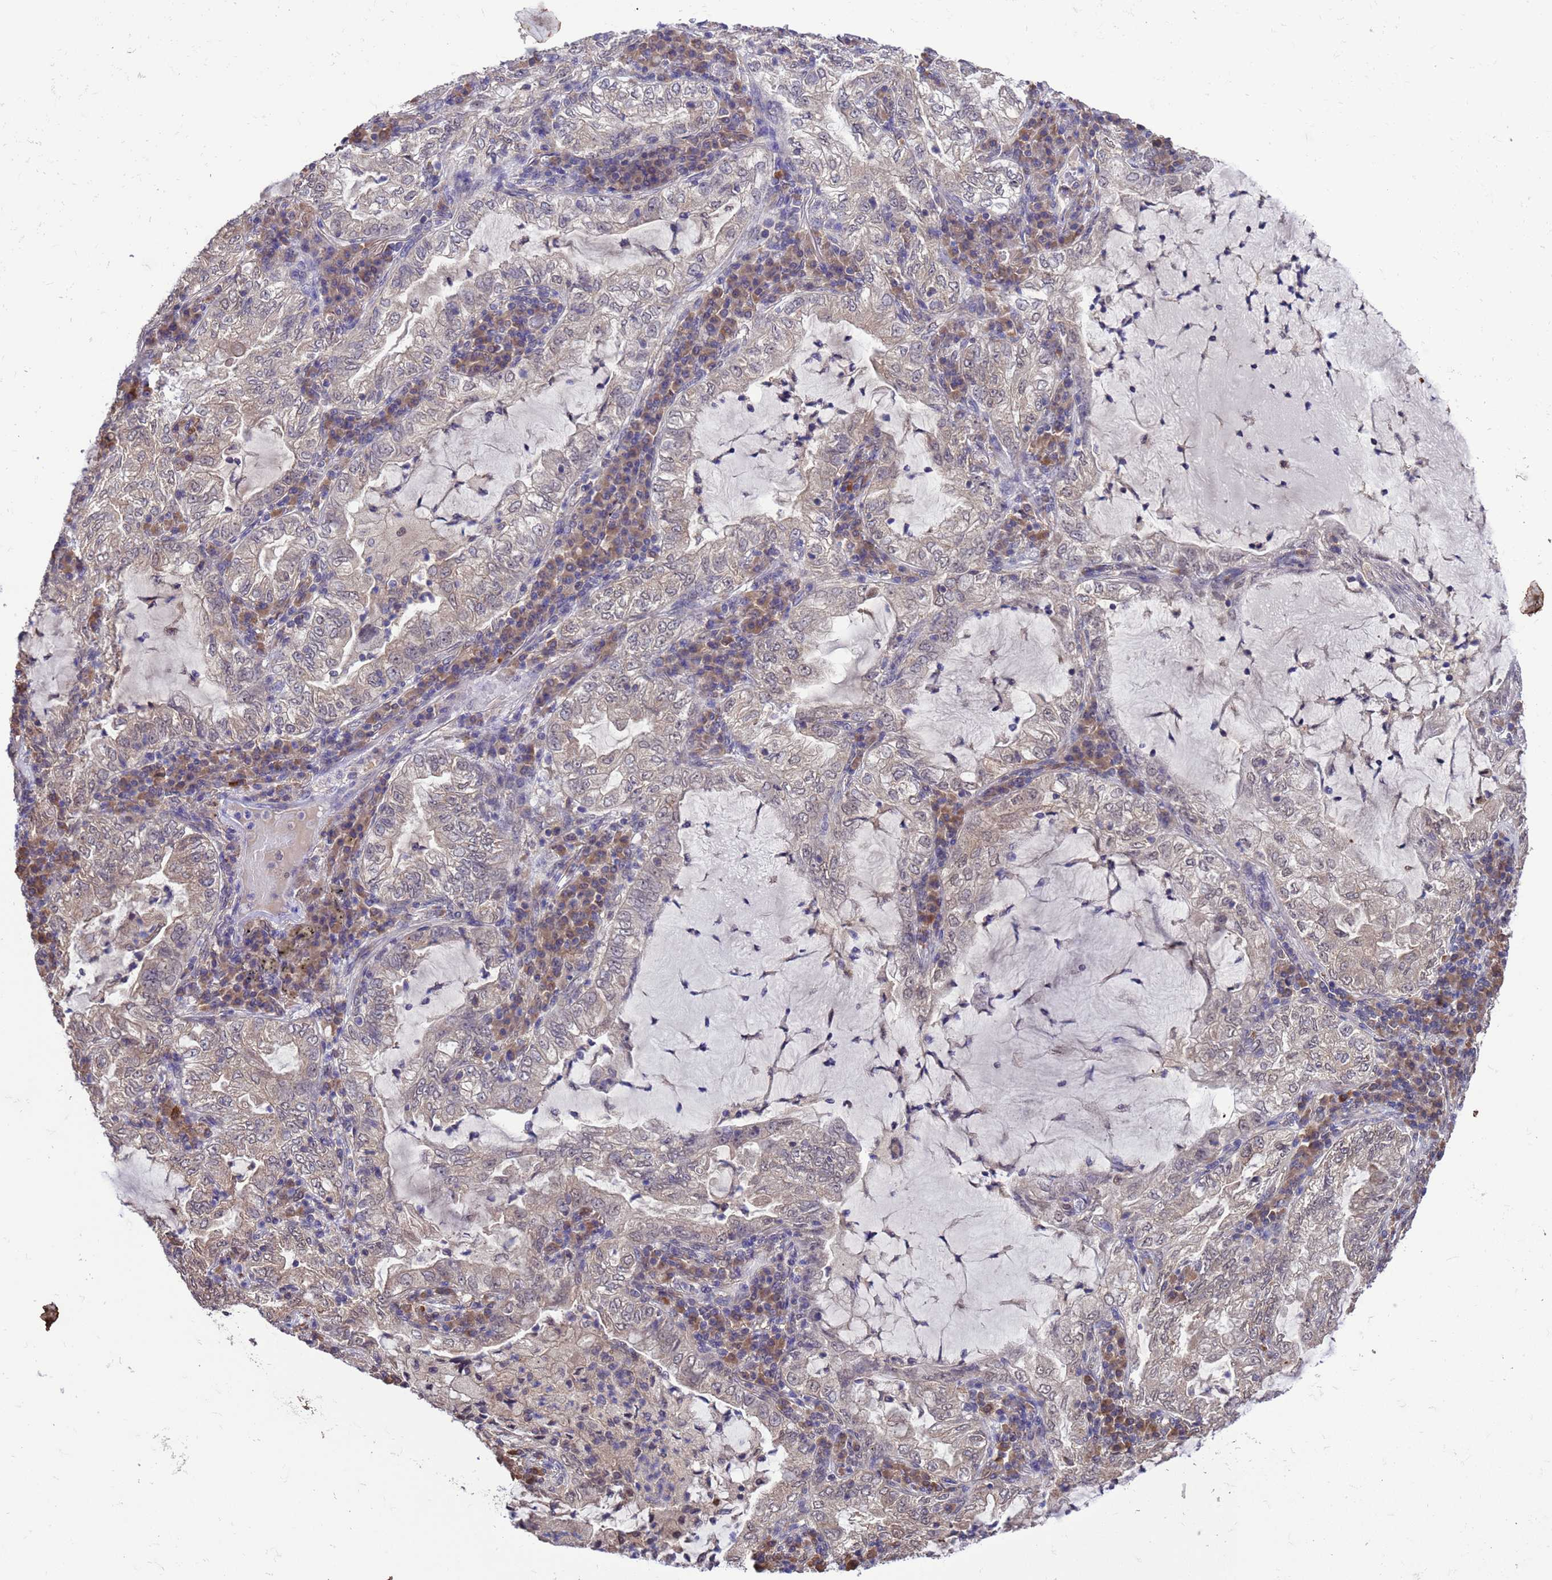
{"staining": {"intensity": "weak", "quantity": "<25%", "location": "nuclear"}, "tissue": "lung cancer", "cell_type": "Tumor cells", "image_type": "cancer", "snomed": [{"axis": "morphology", "description": "Adenocarcinoma, NOS"}, {"axis": "topography", "description": "Lung"}], "caption": "IHC of lung adenocarcinoma exhibits no positivity in tumor cells. The staining was performed using DAB (3,3'-diaminobenzidine) to visualize the protein expression in brown, while the nuclei were stained in blue with hematoxylin (Magnification: 20x).", "gene": "ZFP69B", "patient": {"sex": "female", "age": 73}}